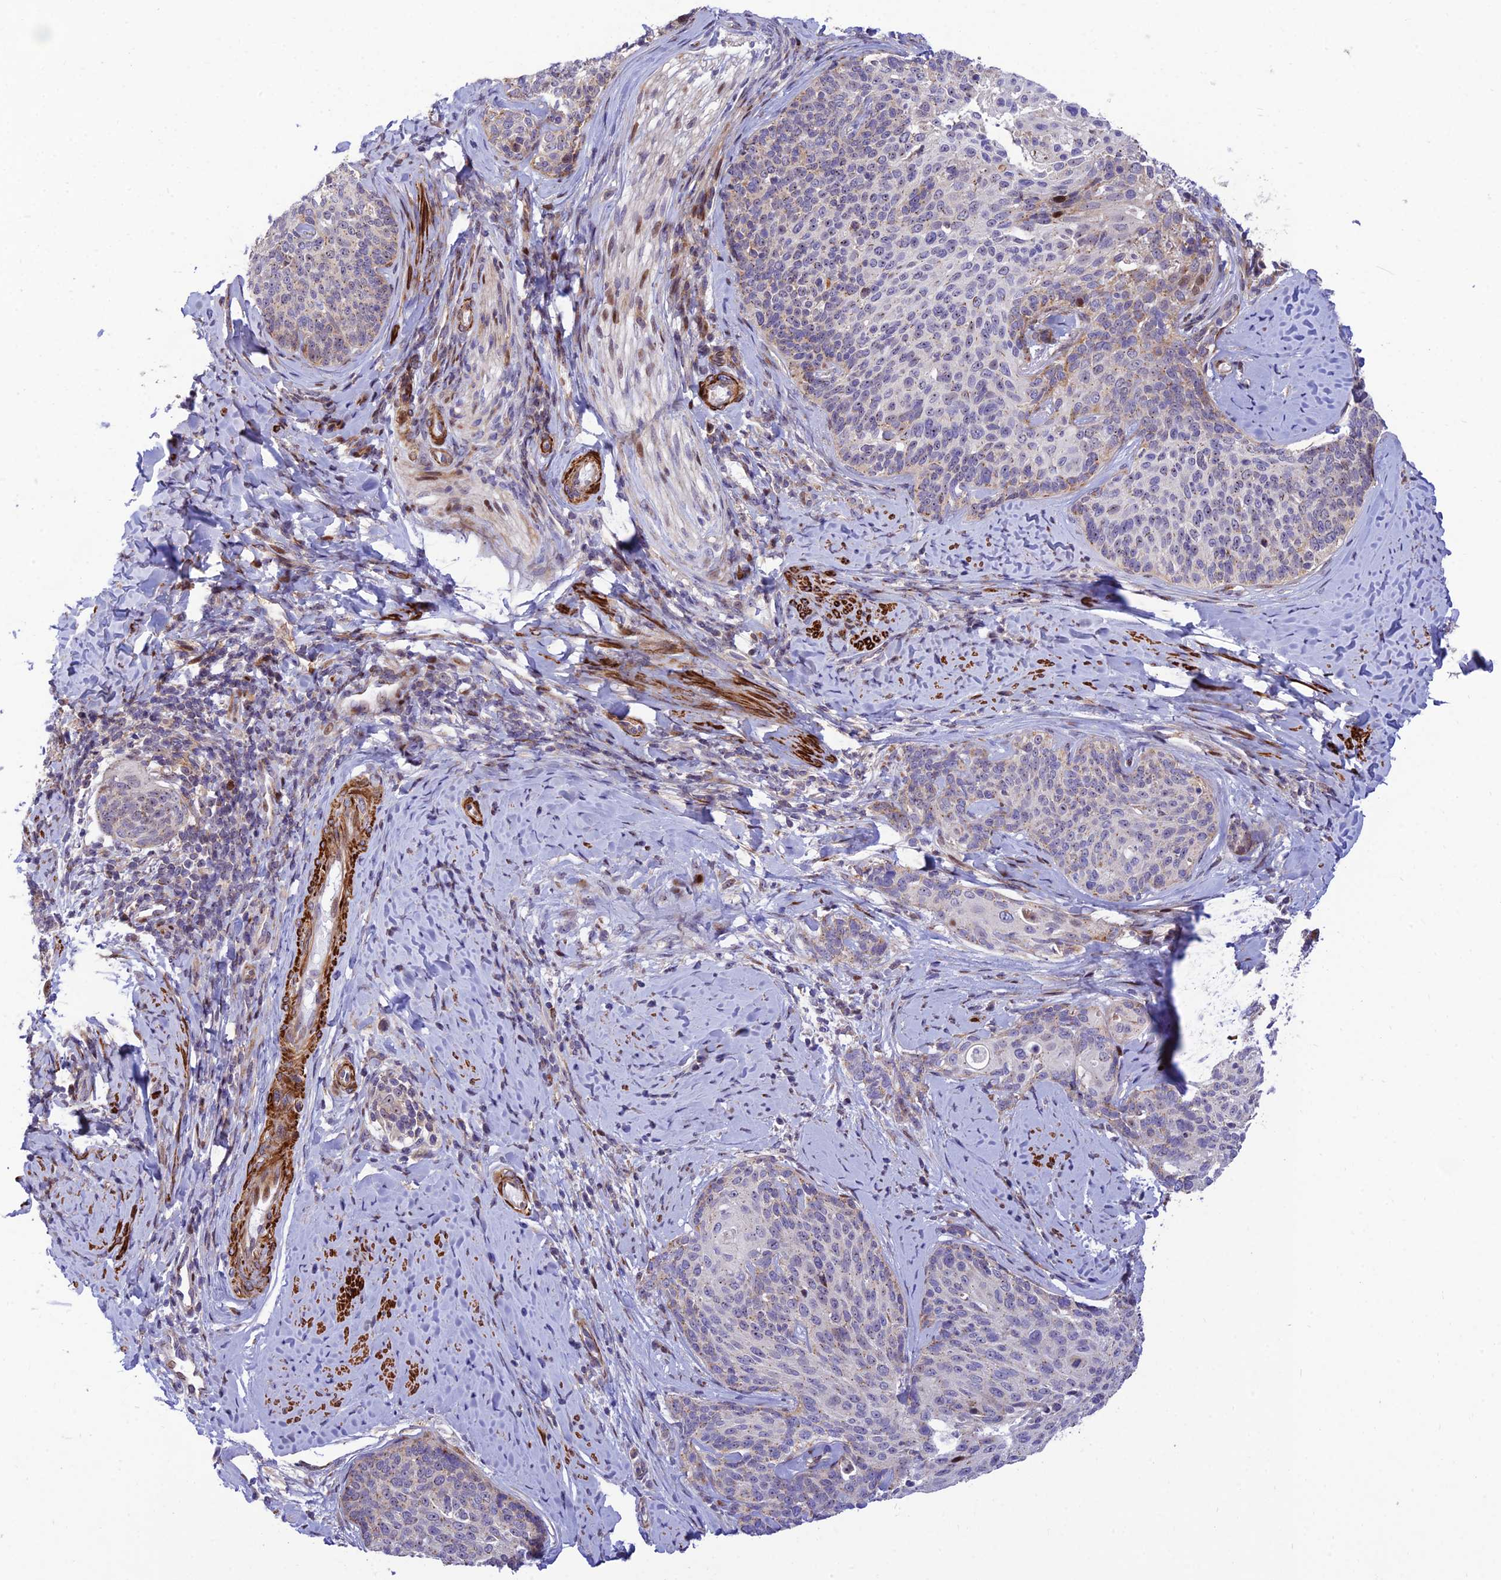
{"staining": {"intensity": "weak", "quantity": "25%-75%", "location": "cytoplasmic/membranous"}, "tissue": "cervical cancer", "cell_type": "Tumor cells", "image_type": "cancer", "snomed": [{"axis": "morphology", "description": "Squamous cell carcinoma, NOS"}, {"axis": "topography", "description": "Cervix"}], "caption": "Immunohistochemistry staining of cervical cancer (squamous cell carcinoma), which displays low levels of weak cytoplasmic/membranous expression in about 25%-75% of tumor cells indicating weak cytoplasmic/membranous protein expression. The staining was performed using DAB (brown) for protein detection and nuclei were counterstained in hematoxylin (blue).", "gene": "KBTBD7", "patient": {"sex": "female", "age": 50}}